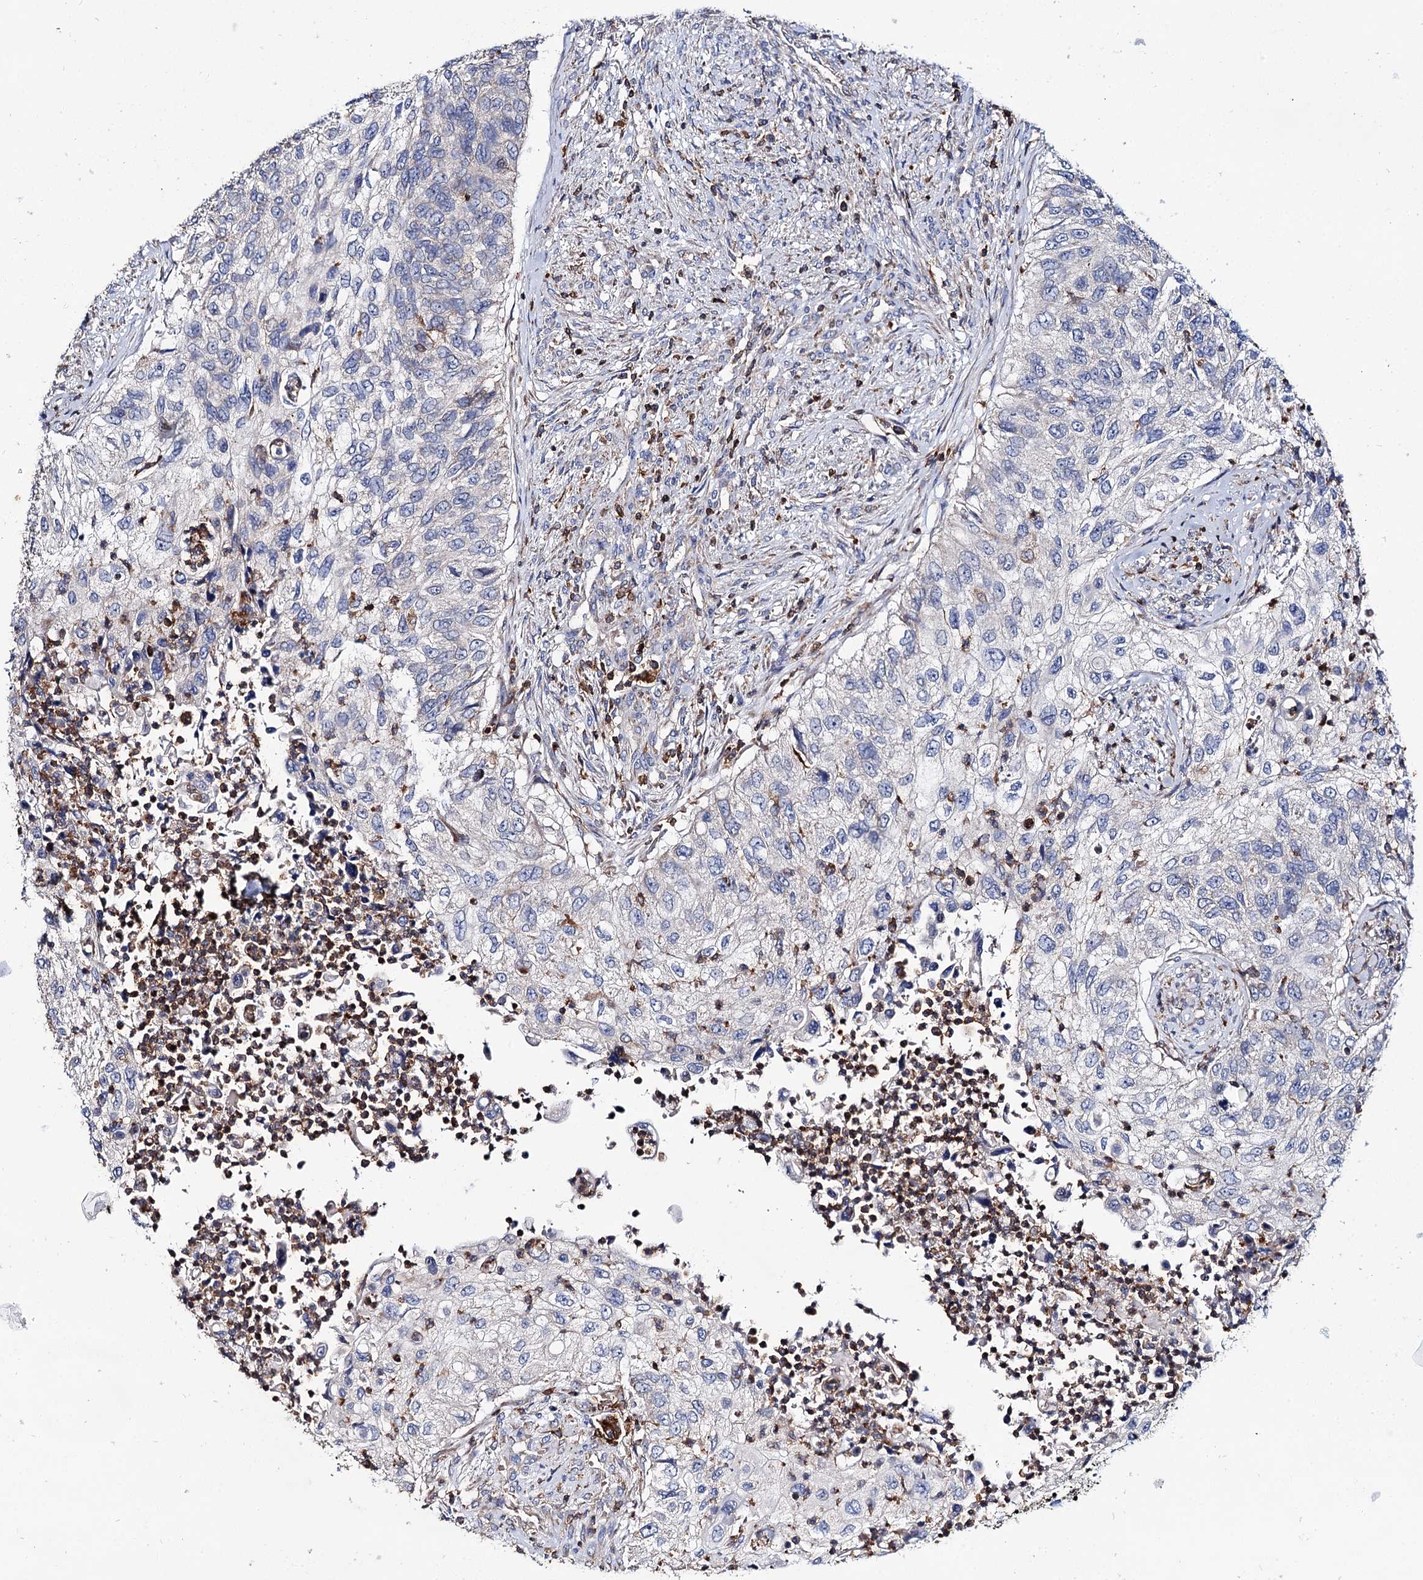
{"staining": {"intensity": "negative", "quantity": "none", "location": "none"}, "tissue": "urothelial cancer", "cell_type": "Tumor cells", "image_type": "cancer", "snomed": [{"axis": "morphology", "description": "Urothelial carcinoma, High grade"}, {"axis": "topography", "description": "Urinary bladder"}], "caption": "Immunohistochemical staining of urothelial carcinoma (high-grade) displays no significant staining in tumor cells.", "gene": "UBASH3B", "patient": {"sex": "female", "age": 60}}